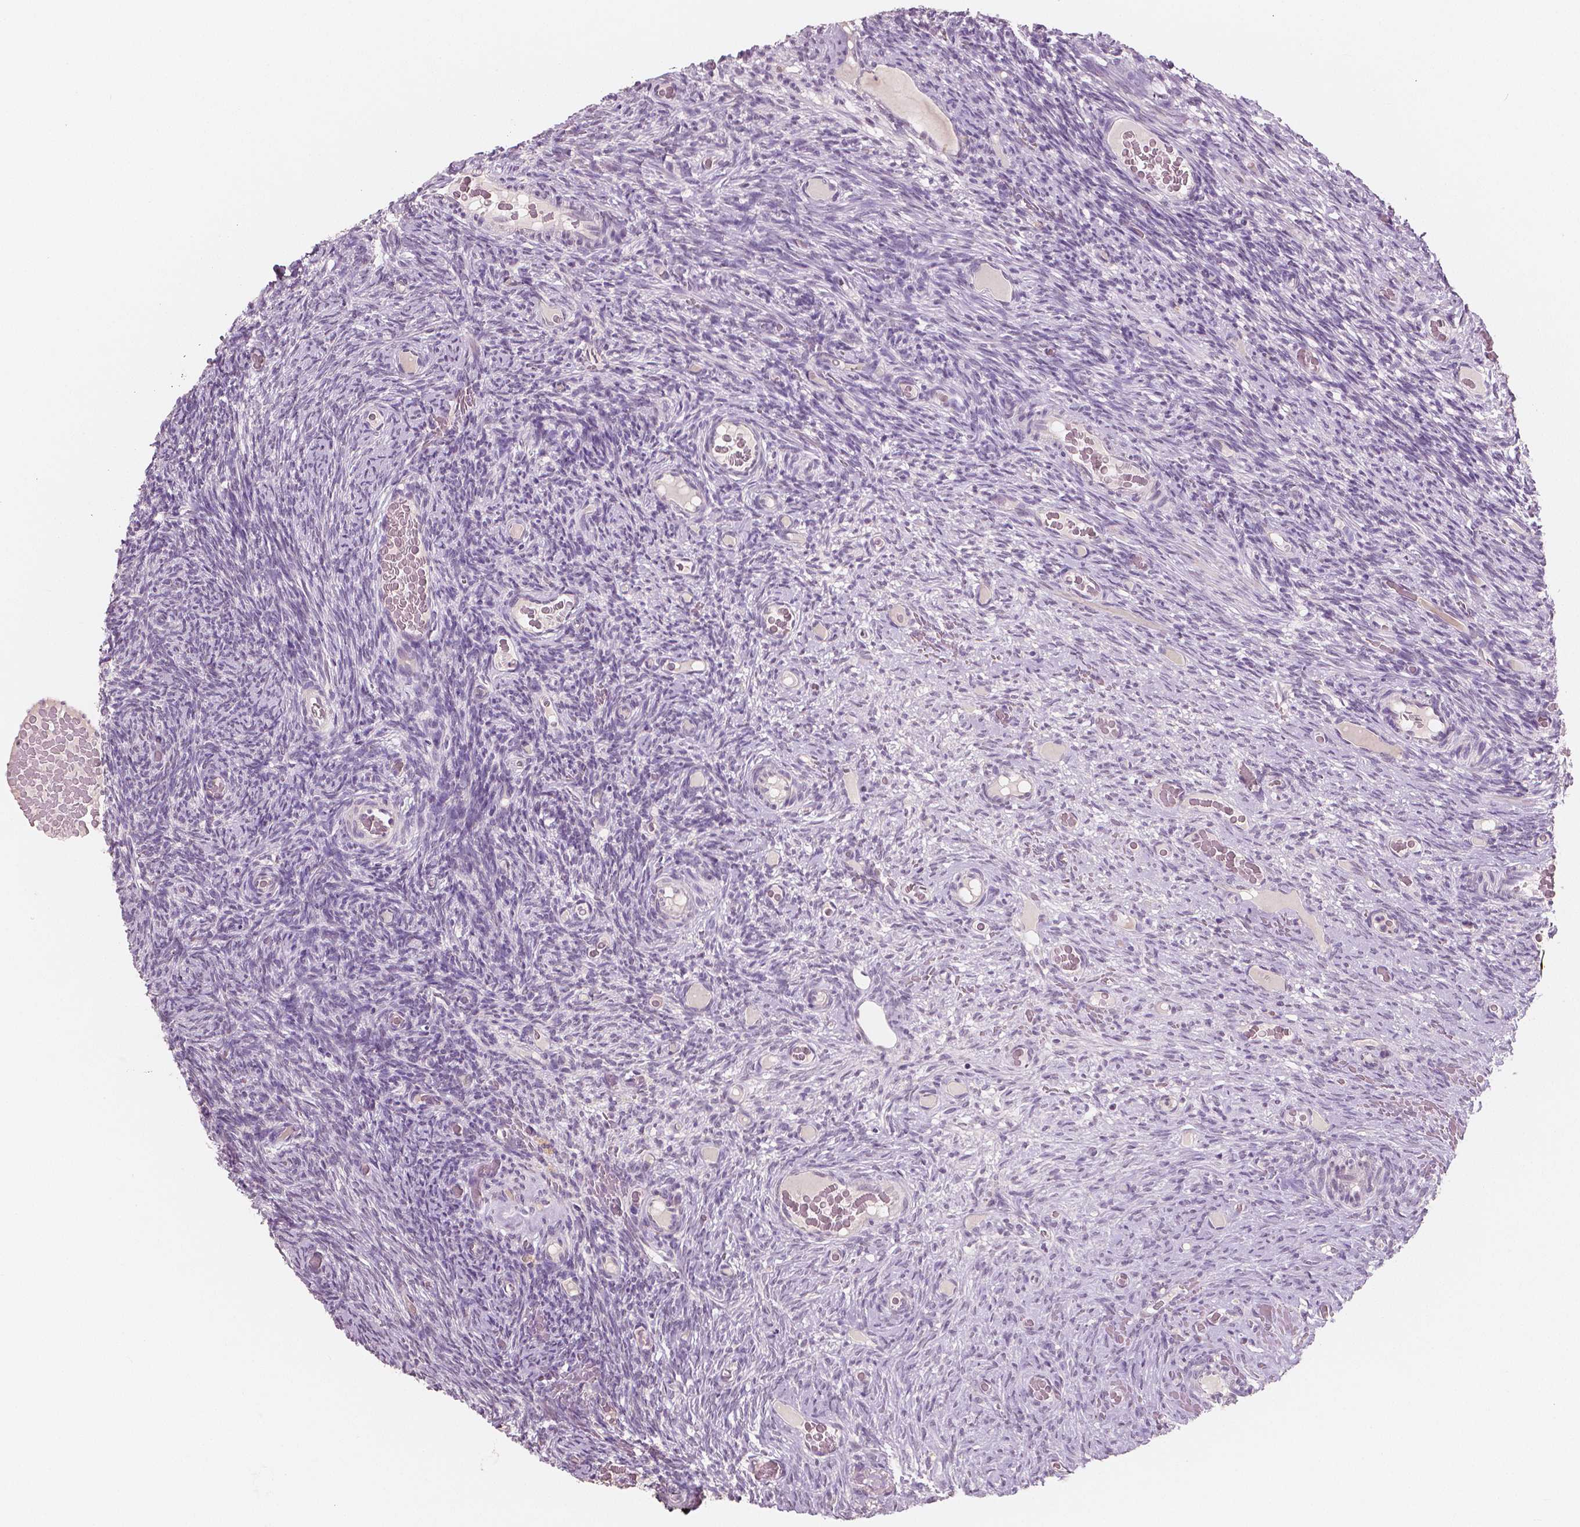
{"staining": {"intensity": "negative", "quantity": "none", "location": "none"}, "tissue": "ovary", "cell_type": "Follicle cells", "image_type": "normal", "snomed": [{"axis": "morphology", "description": "Normal tissue, NOS"}, {"axis": "topography", "description": "Ovary"}], "caption": "Human ovary stained for a protein using IHC exhibits no staining in follicle cells.", "gene": "RNASE7", "patient": {"sex": "female", "age": 34}}